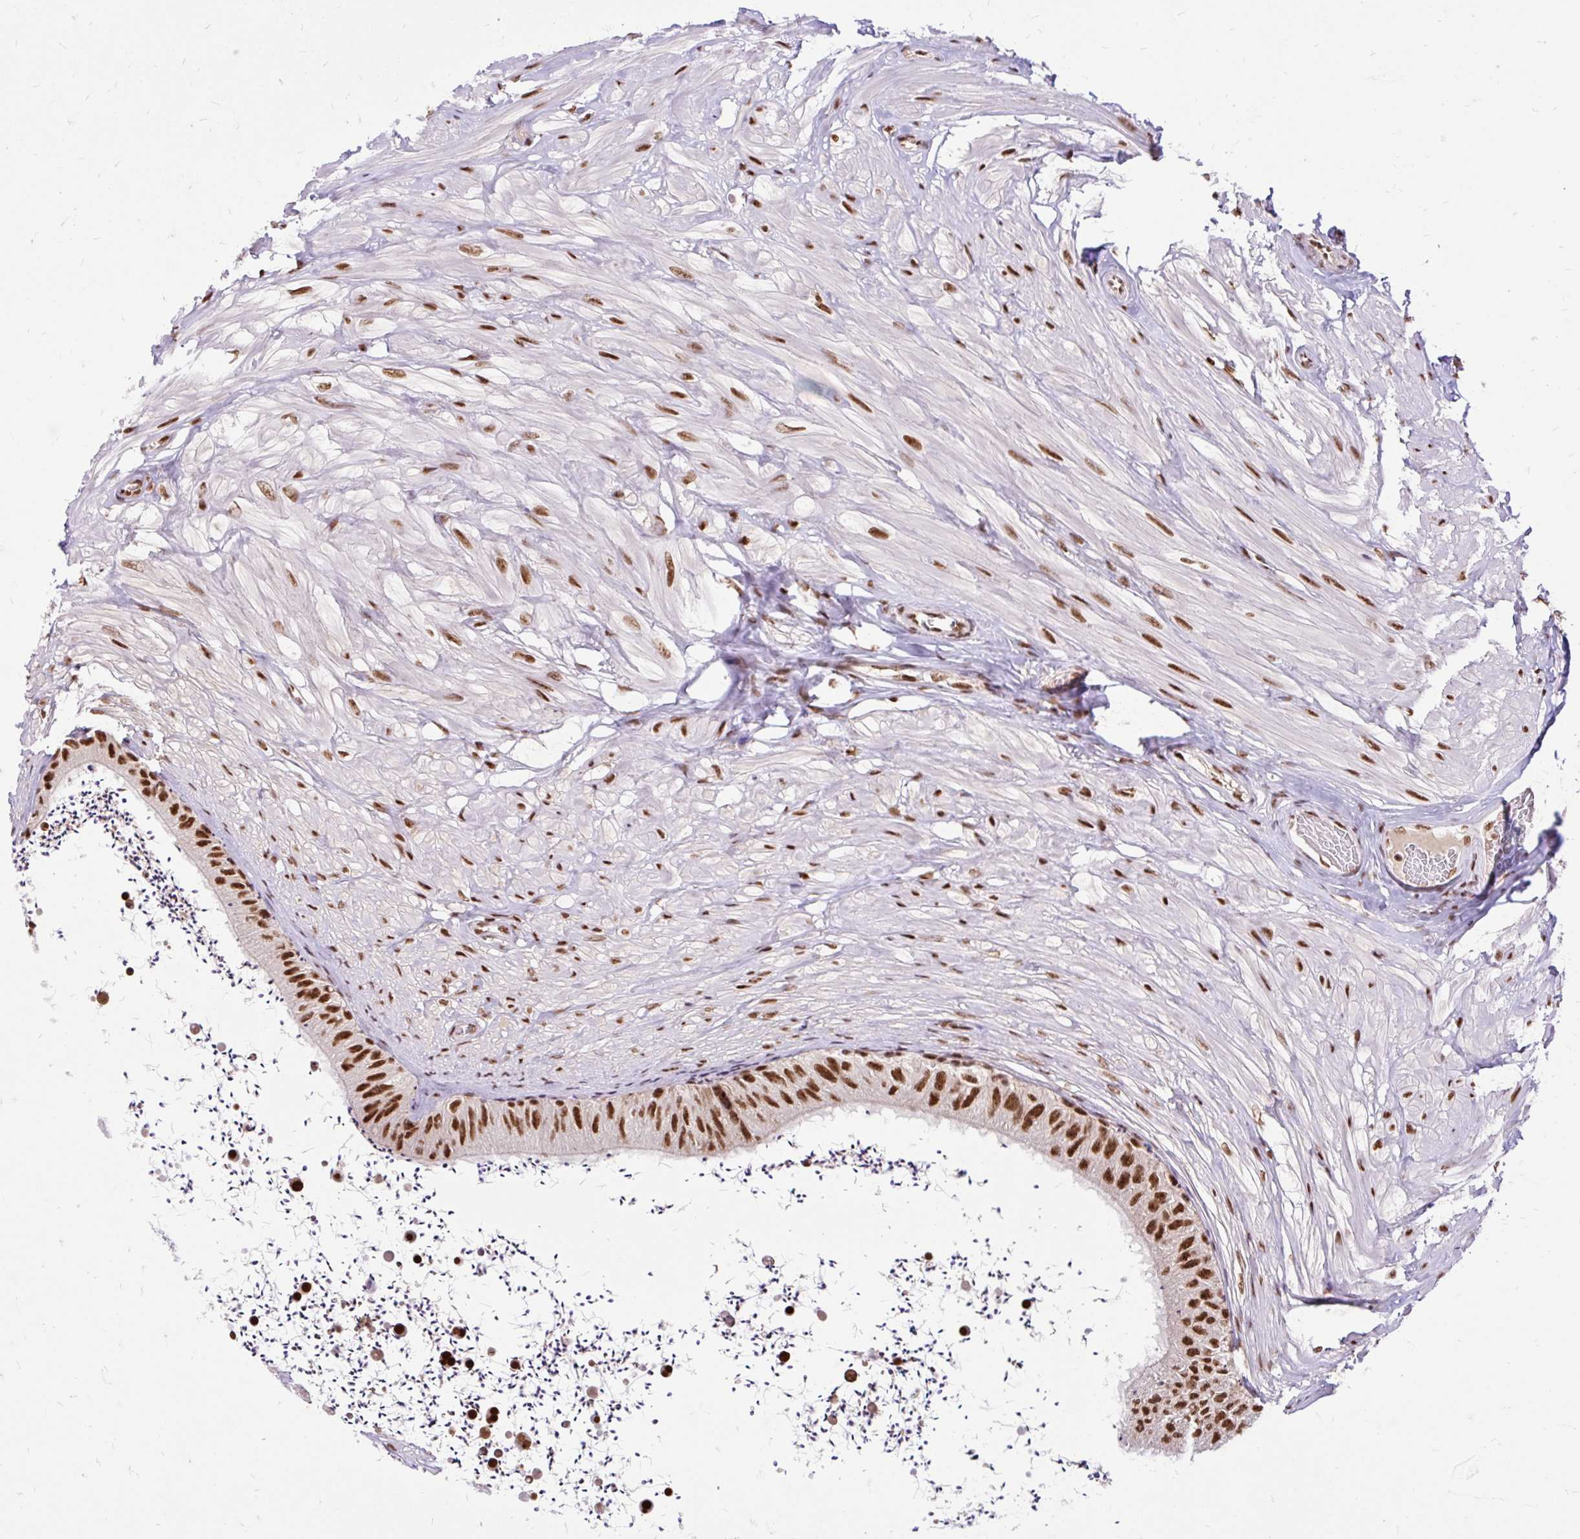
{"staining": {"intensity": "strong", "quantity": ">75%", "location": "cytoplasmic/membranous"}, "tissue": "epididymis", "cell_type": "Glandular cells", "image_type": "normal", "snomed": [{"axis": "morphology", "description": "Normal tissue, NOS"}, {"axis": "topography", "description": "Epididymis"}, {"axis": "topography", "description": "Peripheral nerve tissue"}], "caption": "Epididymis was stained to show a protein in brown. There is high levels of strong cytoplasmic/membranous staining in approximately >75% of glandular cells. (Brightfield microscopy of DAB IHC at high magnification).", "gene": "ABCA9", "patient": {"sex": "male", "age": 32}}